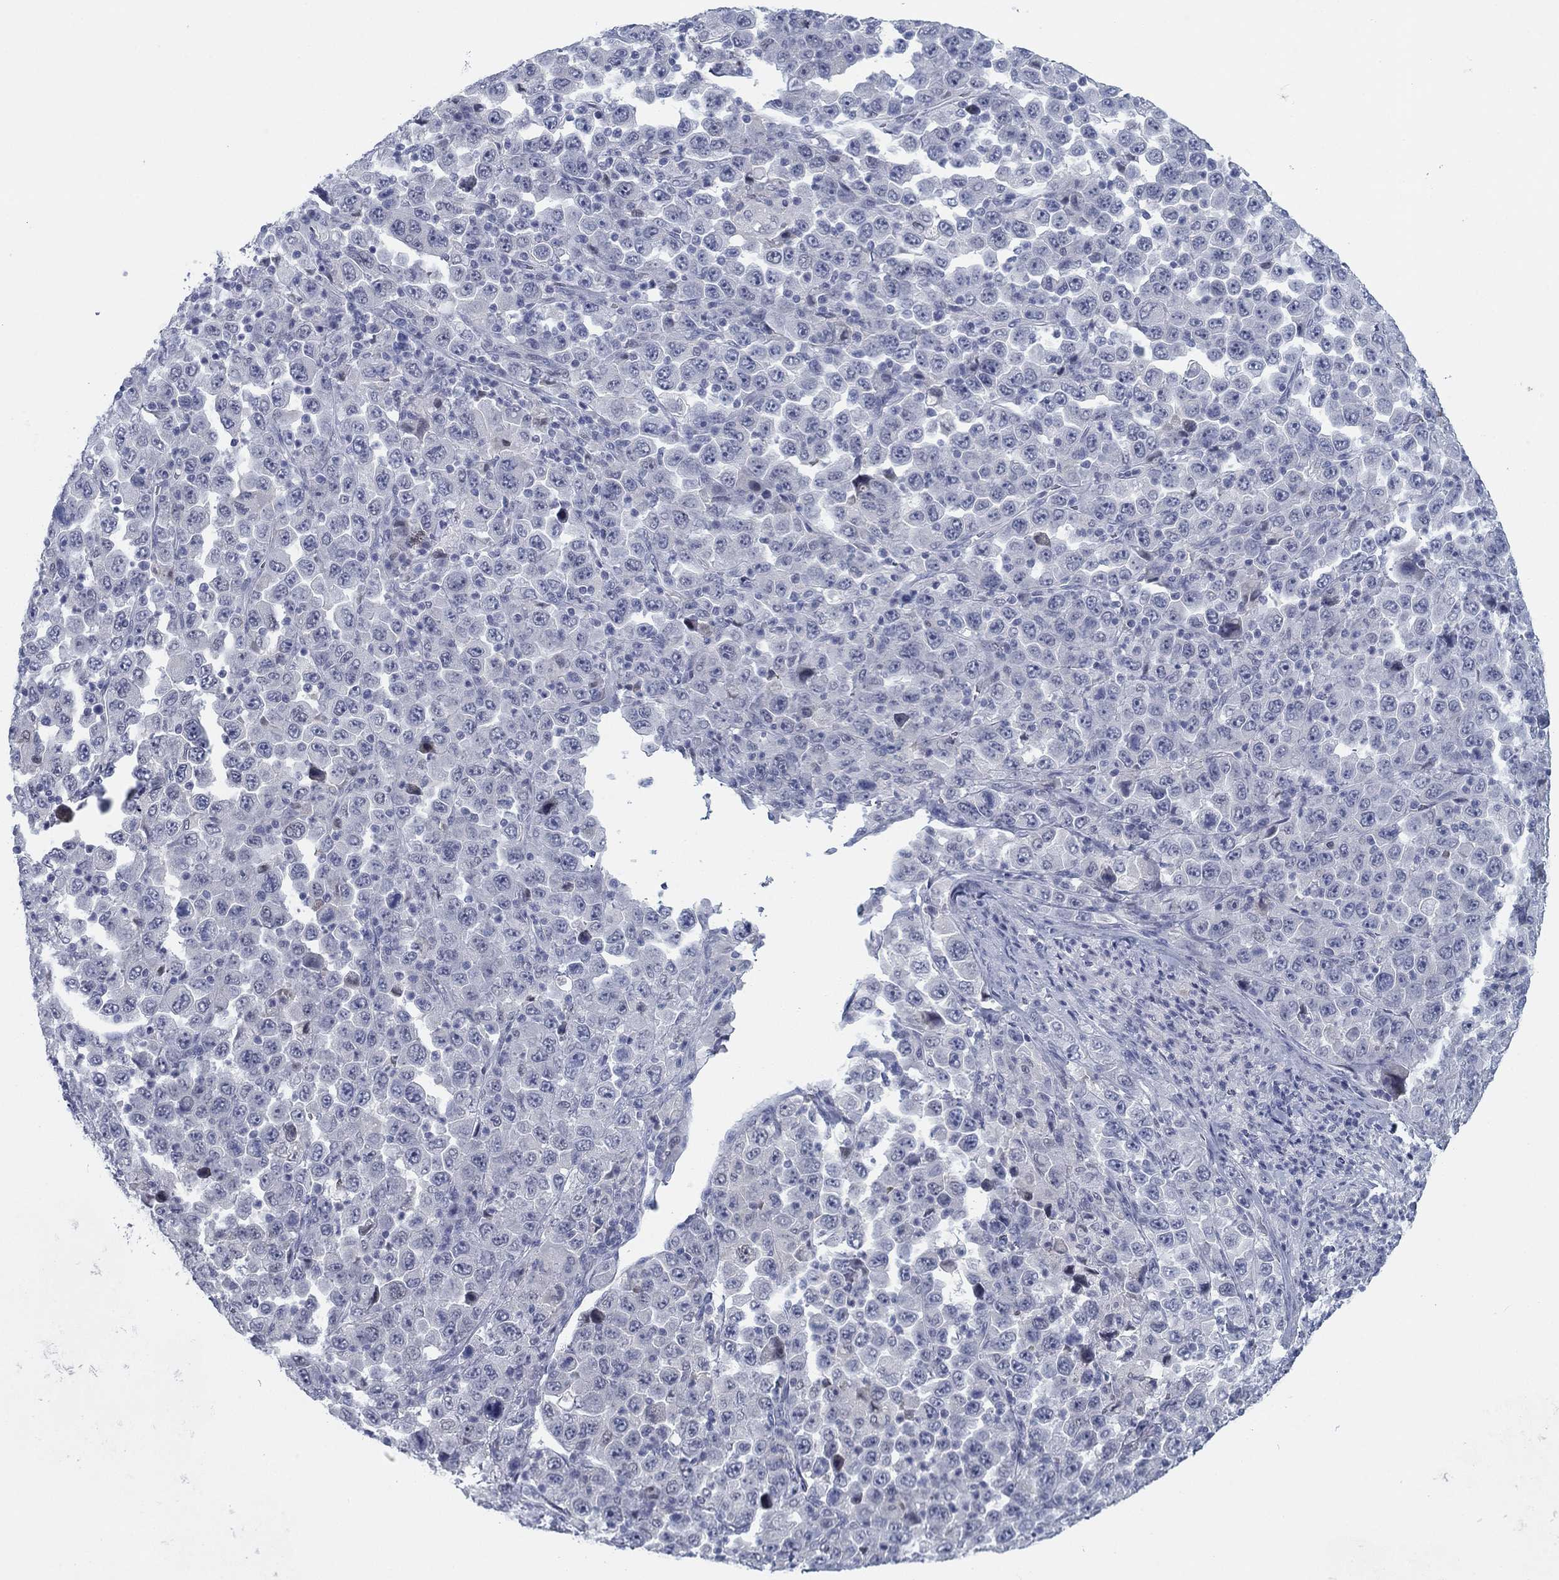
{"staining": {"intensity": "negative", "quantity": "none", "location": "none"}, "tissue": "stomach cancer", "cell_type": "Tumor cells", "image_type": "cancer", "snomed": [{"axis": "morphology", "description": "Normal tissue, NOS"}, {"axis": "morphology", "description": "Adenocarcinoma, NOS"}, {"axis": "topography", "description": "Stomach, upper"}, {"axis": "topography", "description": "Stomach"}], "caption": "Stomach cancer stained for a protein using IHC reveals no positivity tumor cells.", "gene": "DNAL1", "patient": {"sex": "male", "age": 59}}